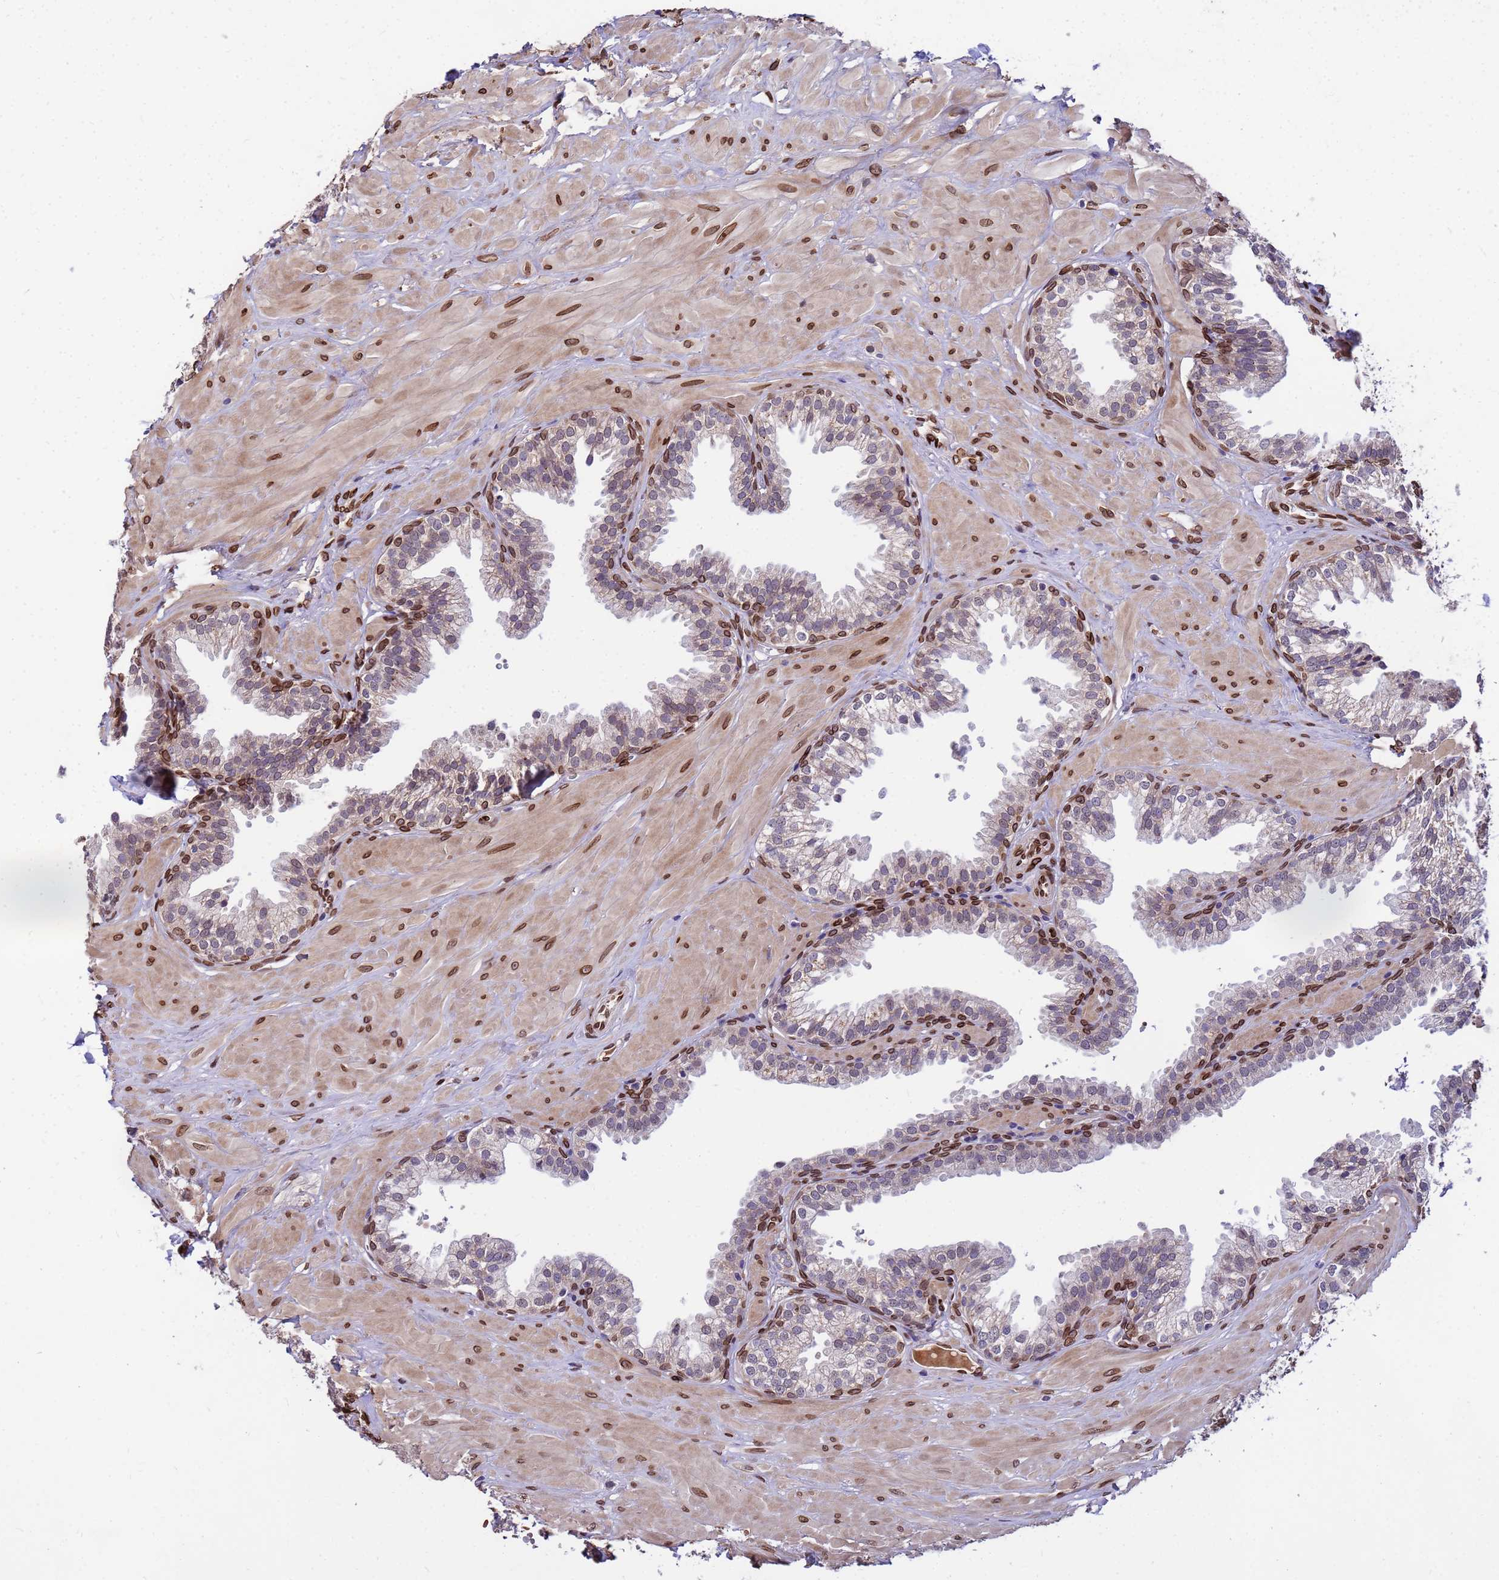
{"staining": {"intensity": "strong", "quantity": "<25%", "location": "cytoplasmic/membranous,nuclear"}, "tissue": "prostate", "cell_type": "Glandular cells", "image_type": "normal", "snomed": [{"axis": "morphology", "description": "Normal tissue, NOS"}, {"axis": "topography", "description": "Prostate"}, {"axis": "topography", "description": "Peripheral nerve tissue"}], "caption": "IHC photomicrograph of normal prostate: prostate stained using immunohistochemistry exhibits medium levels of strong protein expression localized specifically in the cytoplasmic/membranous,nuclear of glandular cells, appearing as a cytoplasmic/membranous,nuclear brown color.", "gene": "GPR135", "patient": {"sex": "male", "age": 55}}